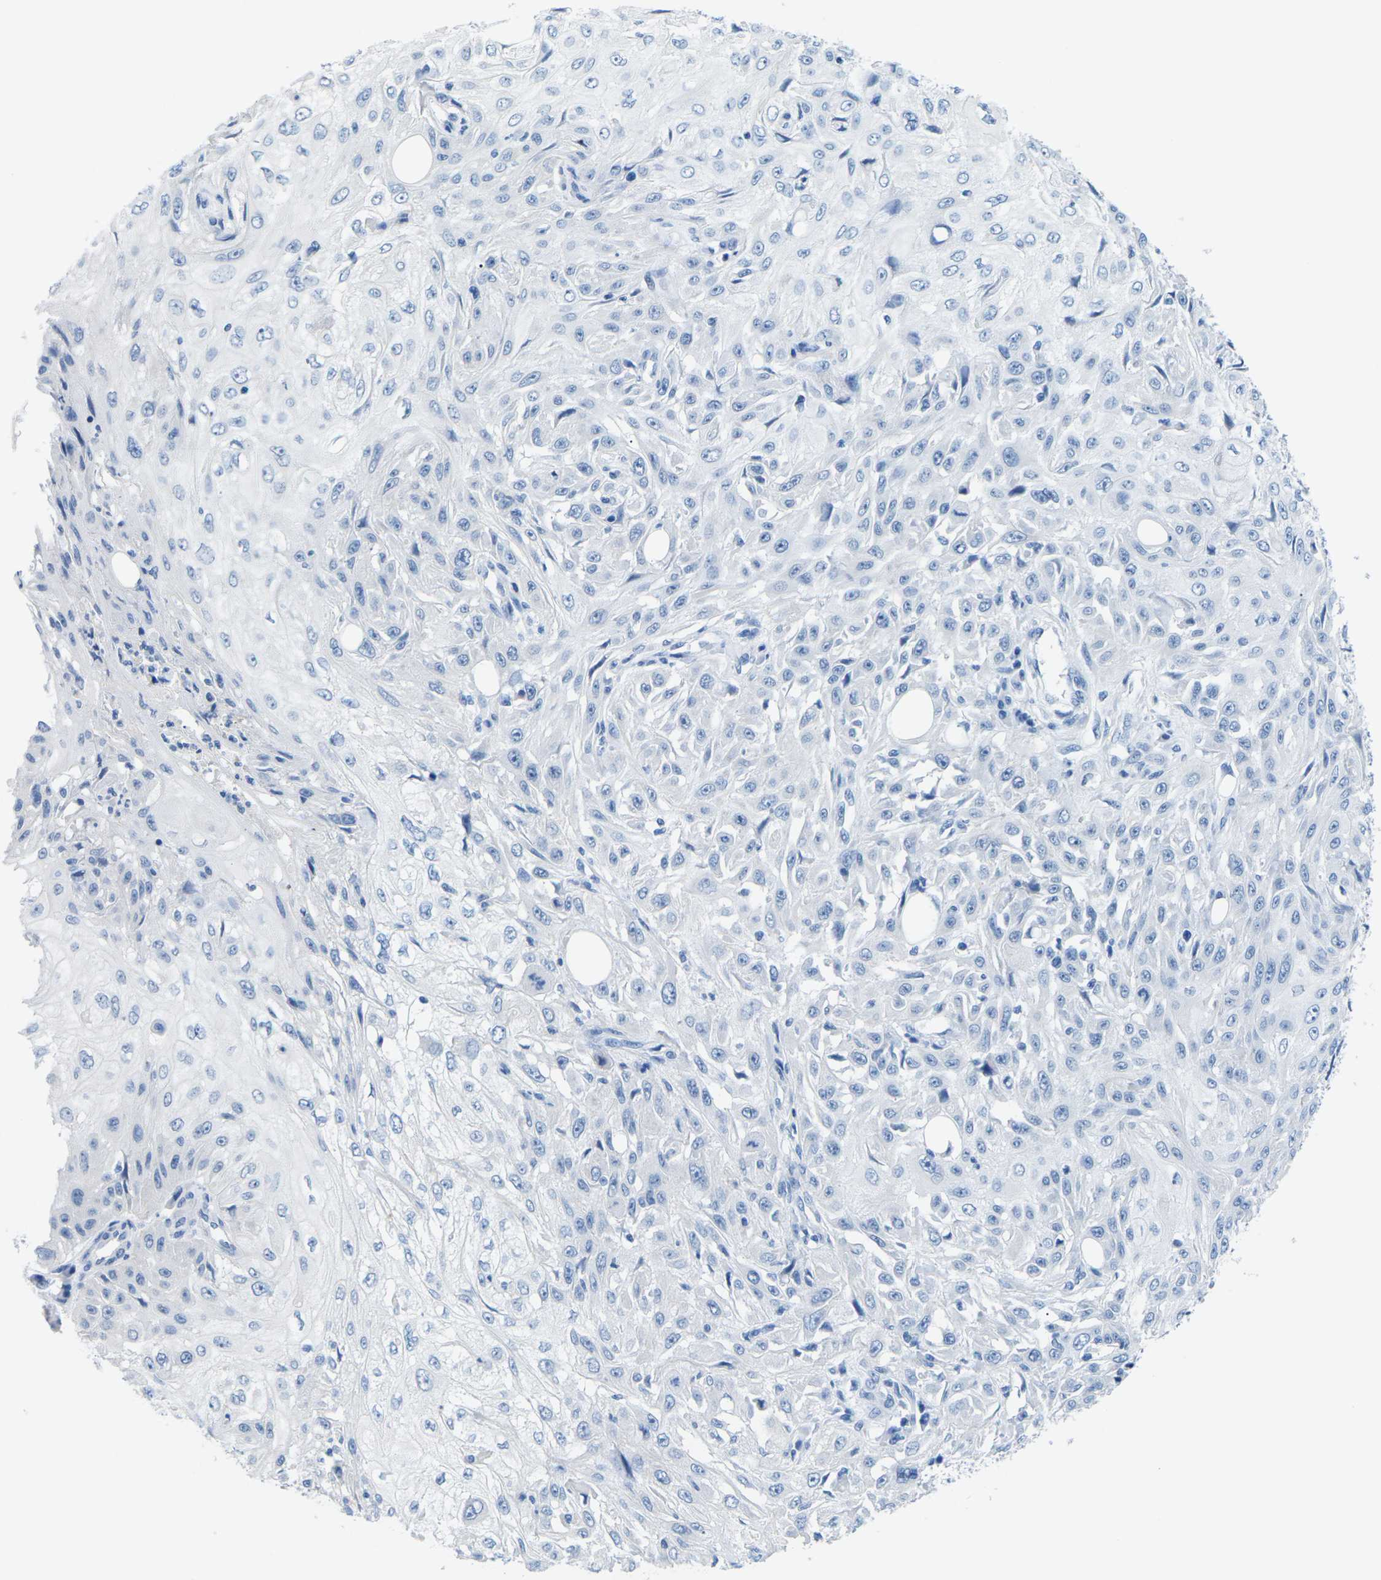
{"staining": {"intensity": "negative", "quantity": "none", "location": "none"}, "tissue": "skin cancer", "cell_type": "Tumor cells", "image_type": "cancer", "snomed": [{"axis": "morphology", "description": "Squamous cell carcinoma, NOS"}, {"axis": "topography", "description": "Skin"}], "caption": "An IHC micrograph of squamous cell carcinoma (skin) is shown. There is no staining in tumor cells of squamous cell carcinoma (skin). Brightfield microscopy of immunohistochemistry (IHC) stained with DAB (brown) and hematoxylin (blue), captured at high magnification.", "gene": "SLC12A1", "patient": {"sex": "male", "age": 75}}